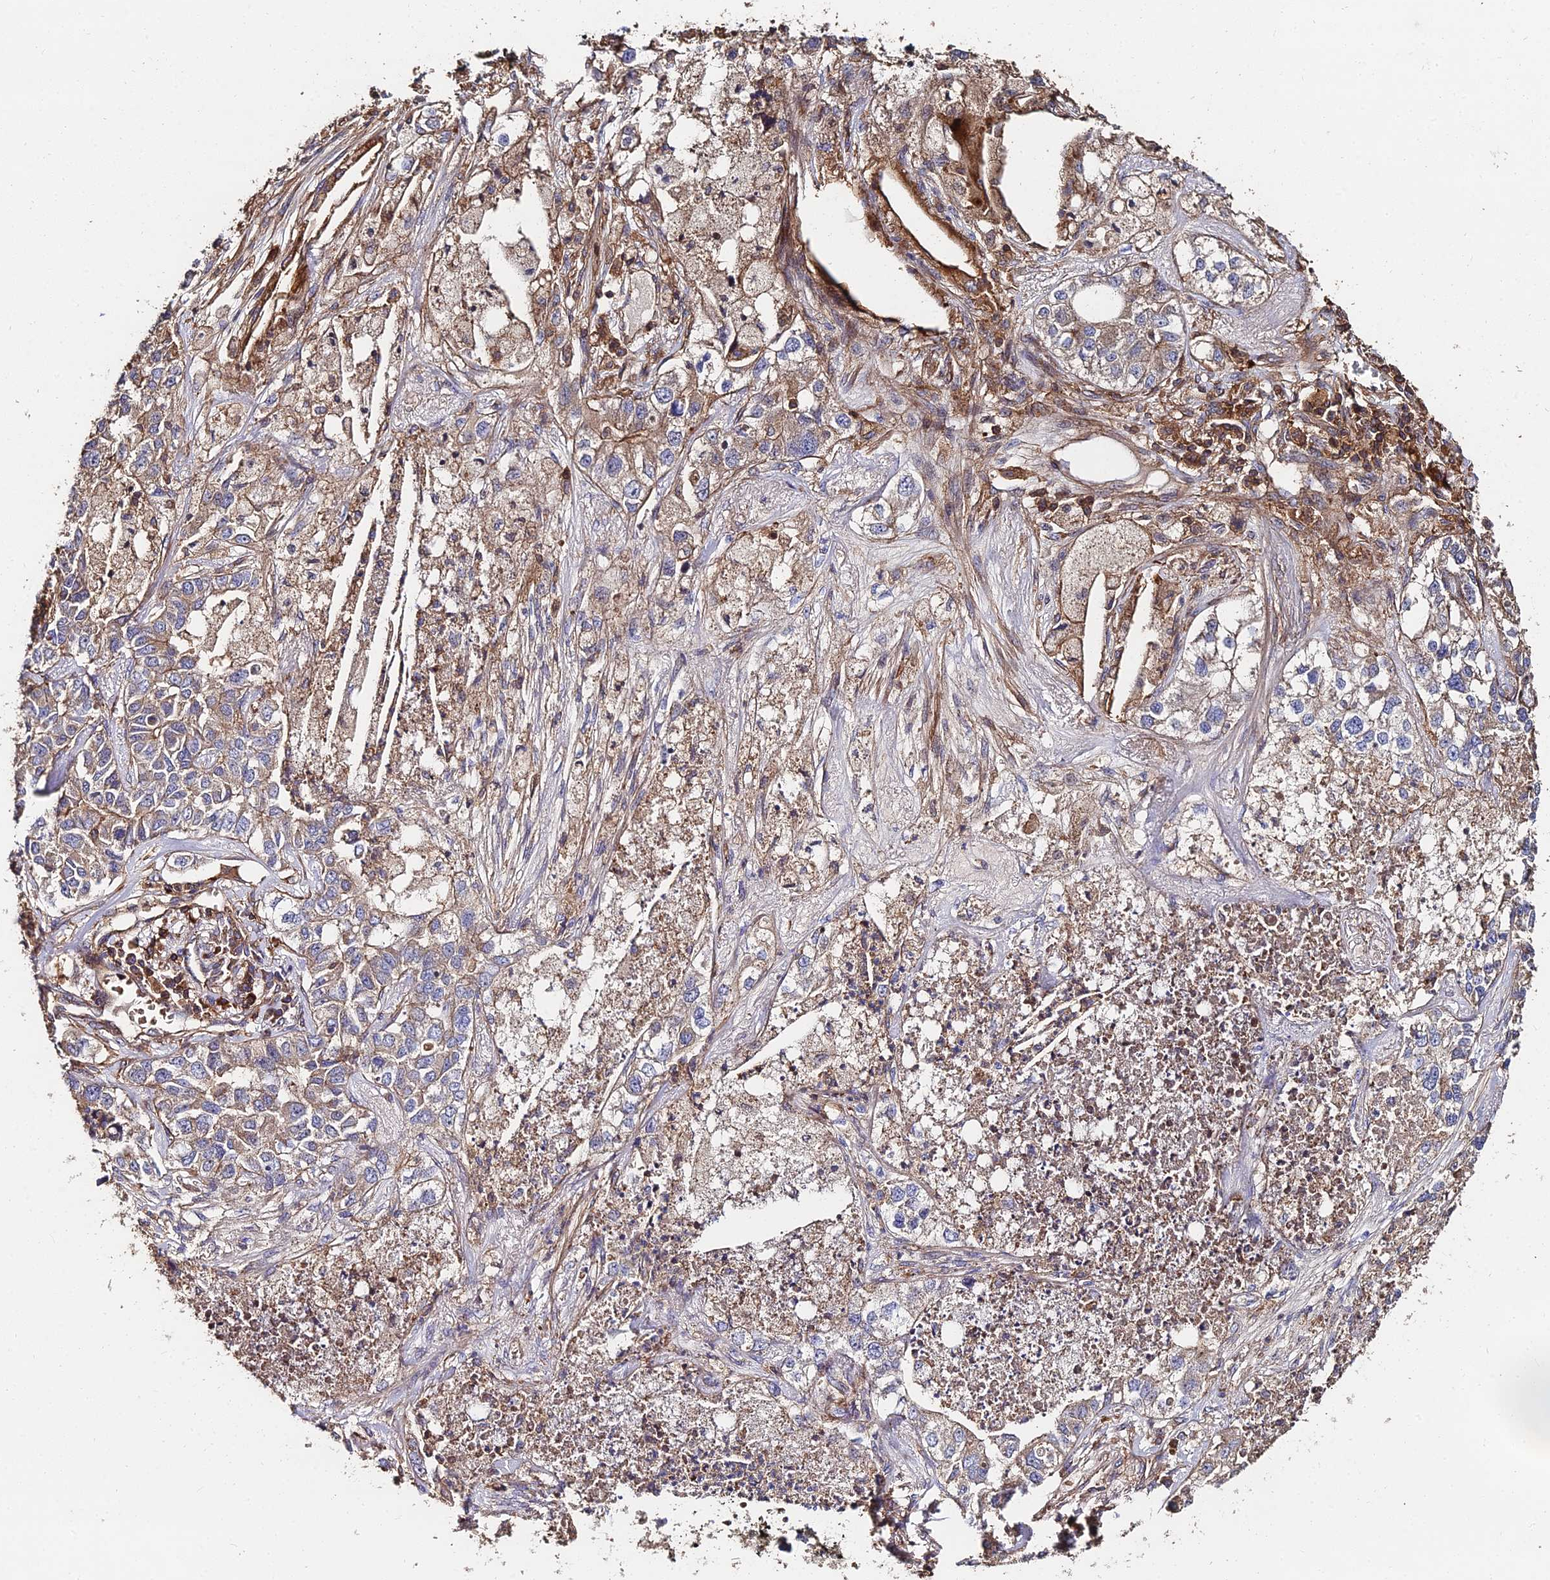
{"staining": {"intensity": "weak", "quantity": "25%-75%", "location": "cytoplasmic/membranous"}, "tissue": "lung cancer", "cell_type": "Tumor cells", "image_type": "cancer", "snomed": [{"axis": "morphology", "description": "Adenocarcinoma, NOS"}, {"axis": "topography", "description": "Lung"}], "caption": "High-power microscopy captured an immunohistochemistry histopathology image of lung adenocarcinoma, revealing weak cytoplasmic/membranous expression in approximately 25%-75% of tumor cells.", "gene": "EXT1", "patient": {"sex": "male", "age": 49}}